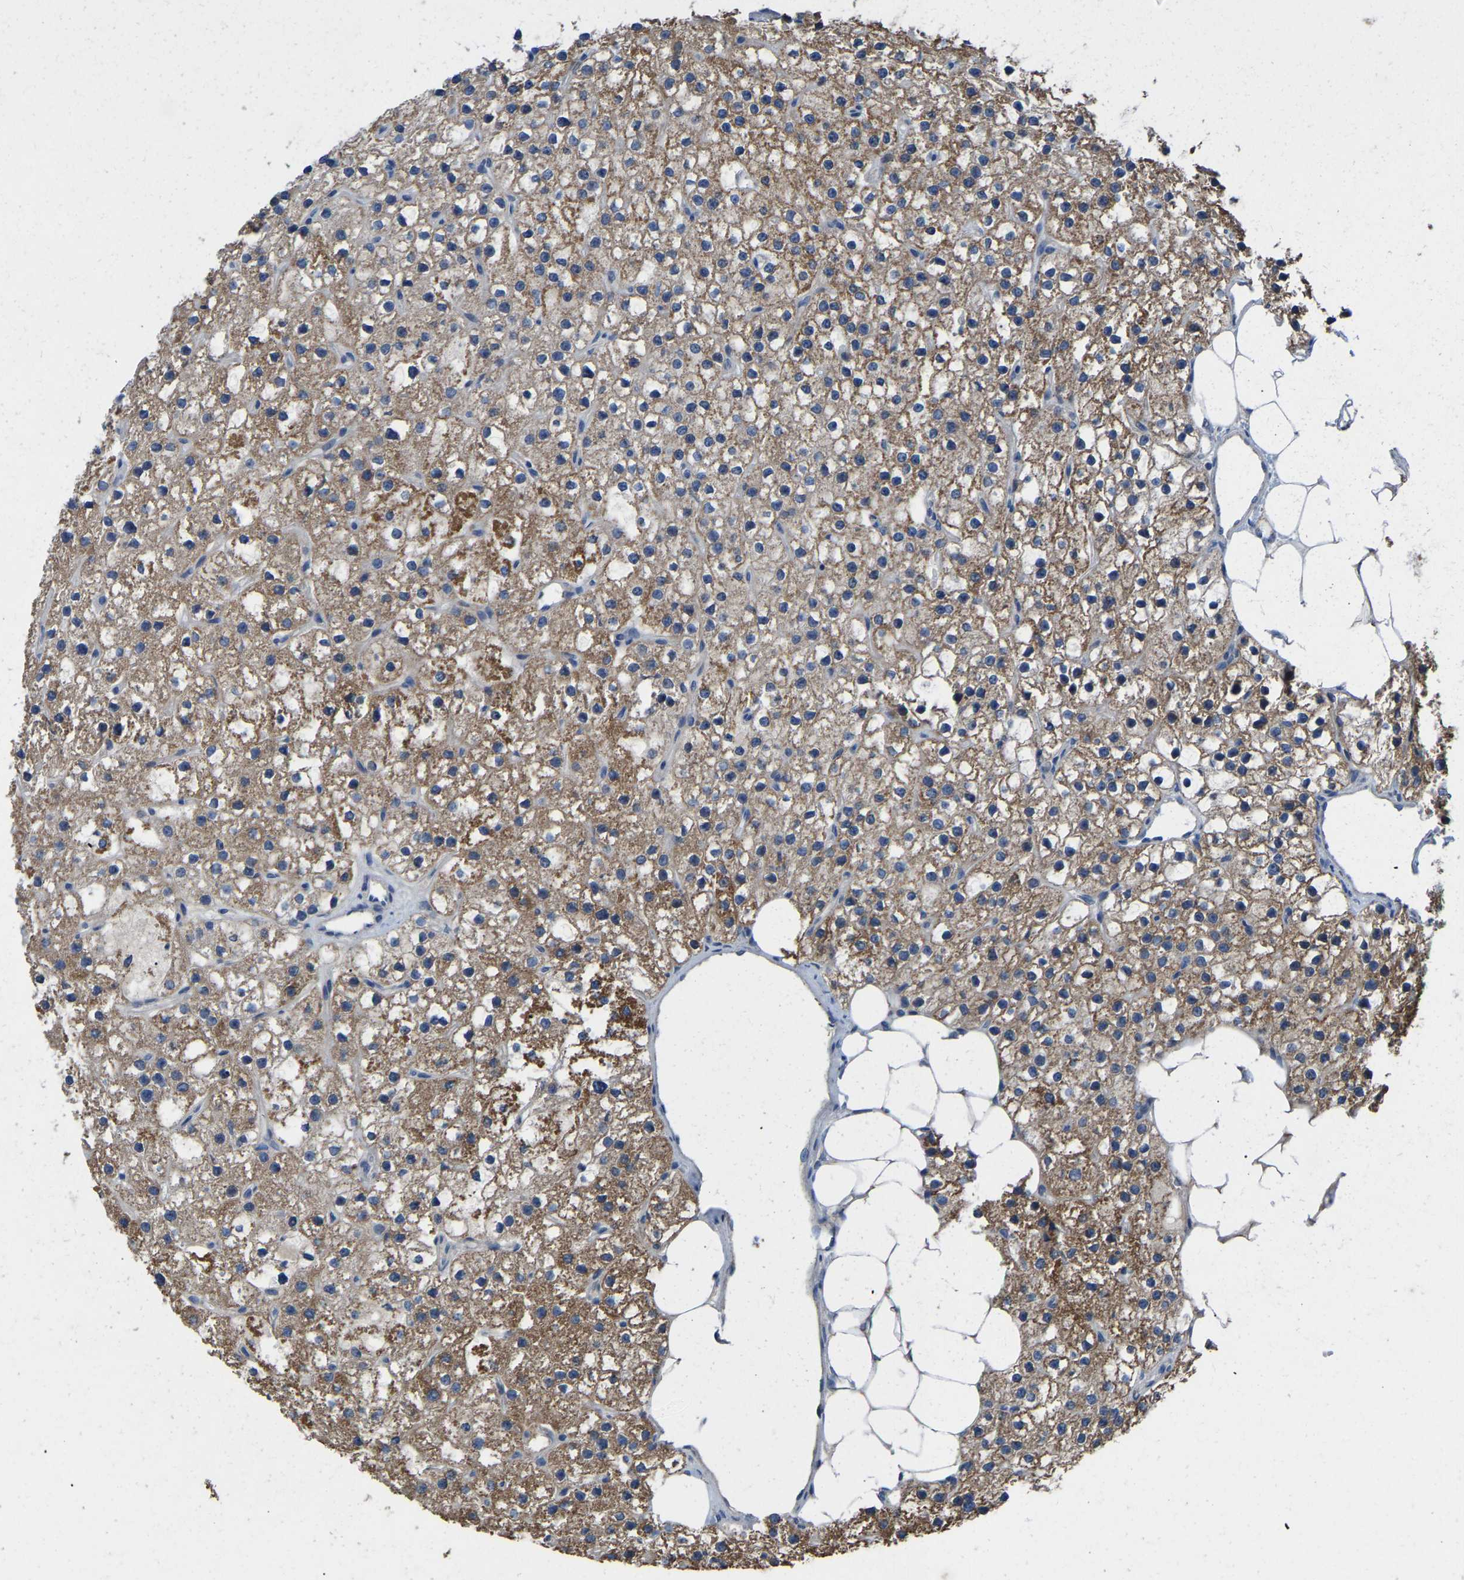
{"staining": {"intensity": "moderate", "quantity": ">75%", "location": "cytoplasmic/membranous"}, "tissue": "parathyroid gland", "cell_type": "Glandular cells", "image_type": "normal", "snomed": [{"axis": "morphology", "description": "Normal tissue, NOS"}, {"axis": "morphology", "description": "Adenoma, NOS"}, {"axis": "topography", "description": "Parathyroid gland"}], "caption": "Parathyroid gland stained with DAB (3,3'-diaminobenzidine) immunohistochemistry exhibits medium levels of moderate cytoplasmic/membranous positivity in about >75% of glandular cells.", "gene": "BCL10", "patient": {"sex": "female", "age": 70}}